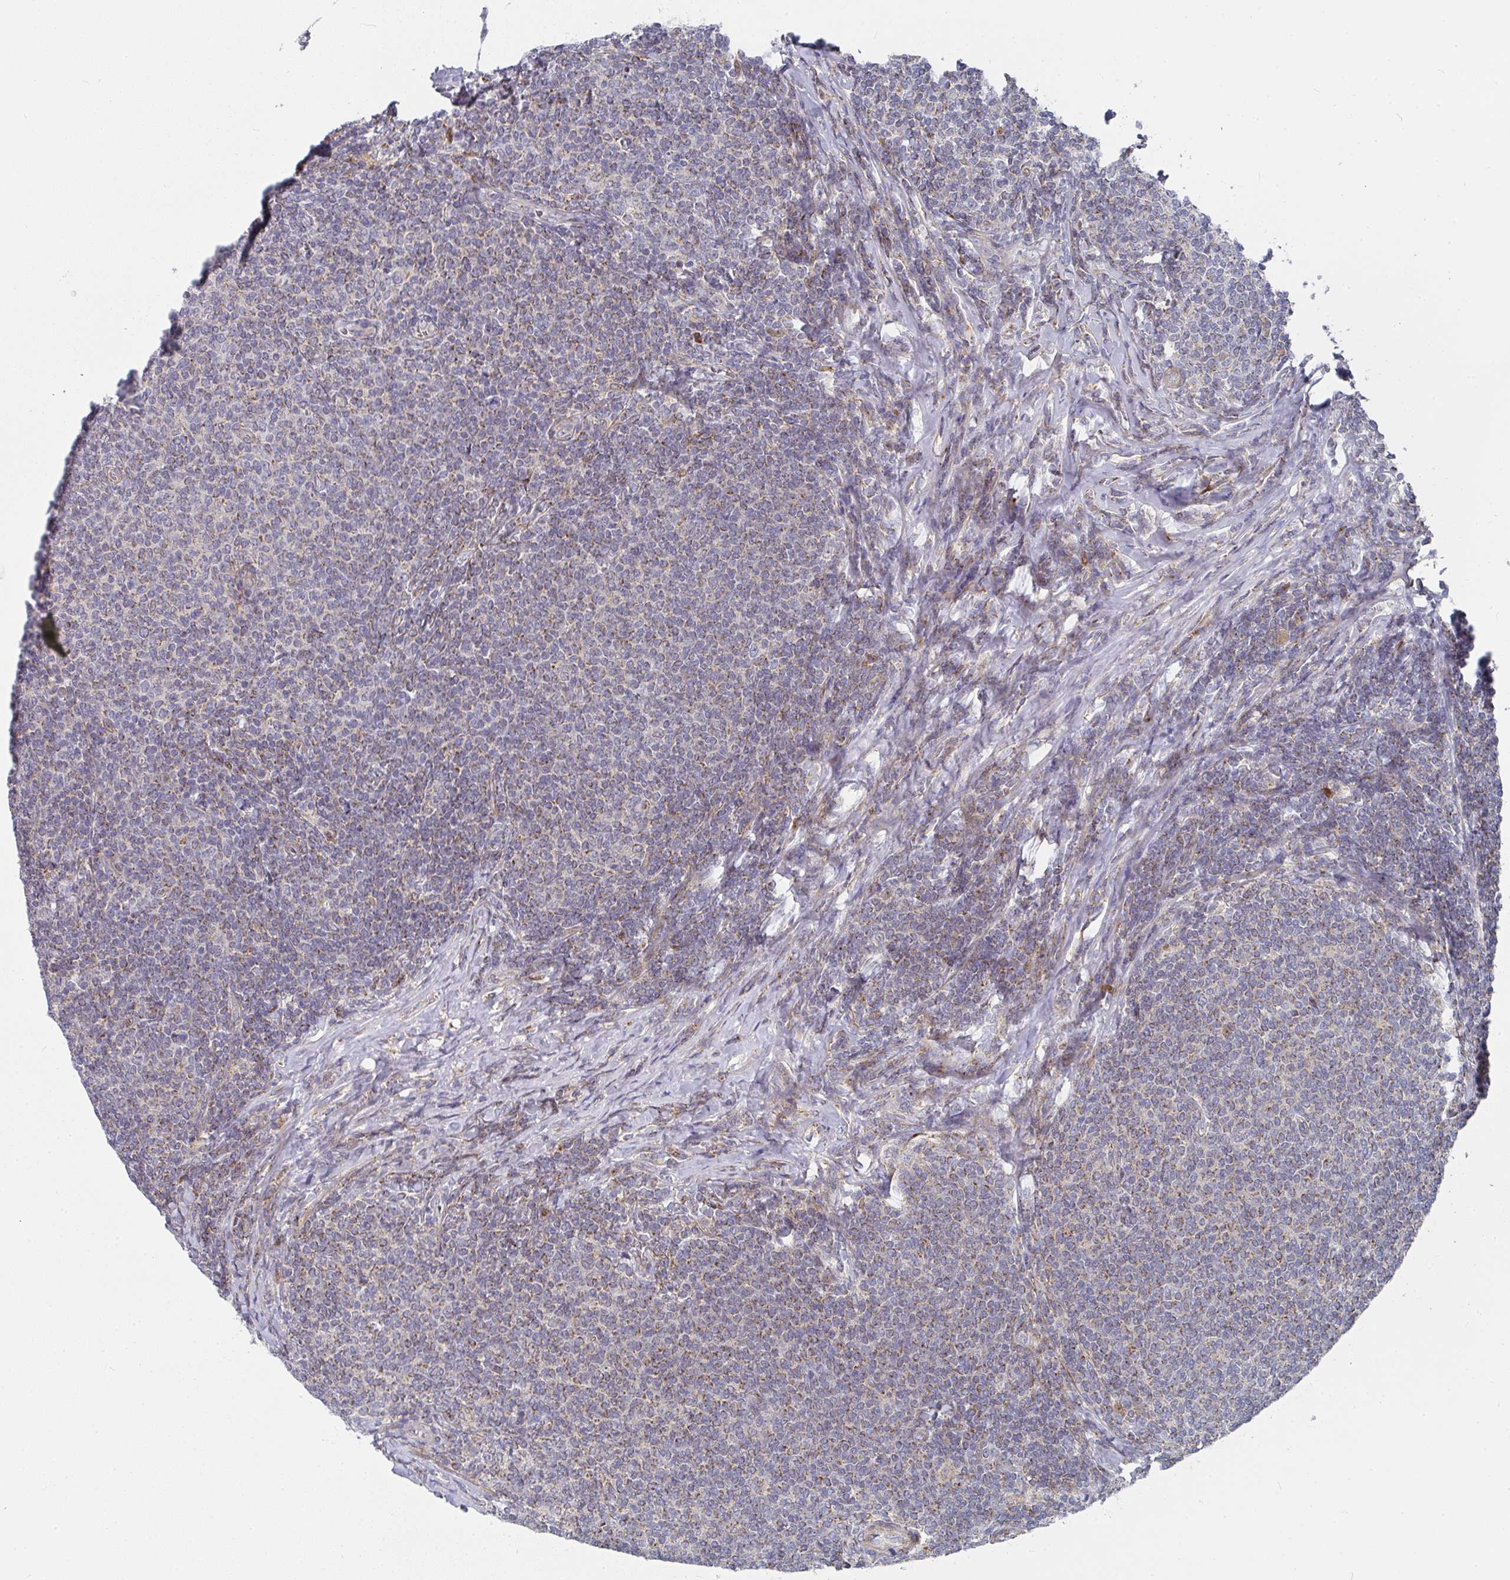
{"staining": {"intensity": "weak", "quantity": "25%-75%", "location": "cytoplasmic/membranous"}, "tissue": "lymphoma", "cell_type": "Tumor cells", "image_type": "cancer", "snomed": [{"axis": "morphology", "description": "Malignant lymphoma, non-Hodgkin's type, Low grade"}, {"axis": "topography", "description": "Lymph node"}], "caption": "About 25%-75% of tumor cells in human malignant lymphoma, non-Hodgkin's type (low-grade) demonstrate weak cytoplasmic/membranous protein positivity as visualized by brown immunohistochemical staining.", "gene": "RHEBL1", "patient": {"sex": "male", "age": 52}}